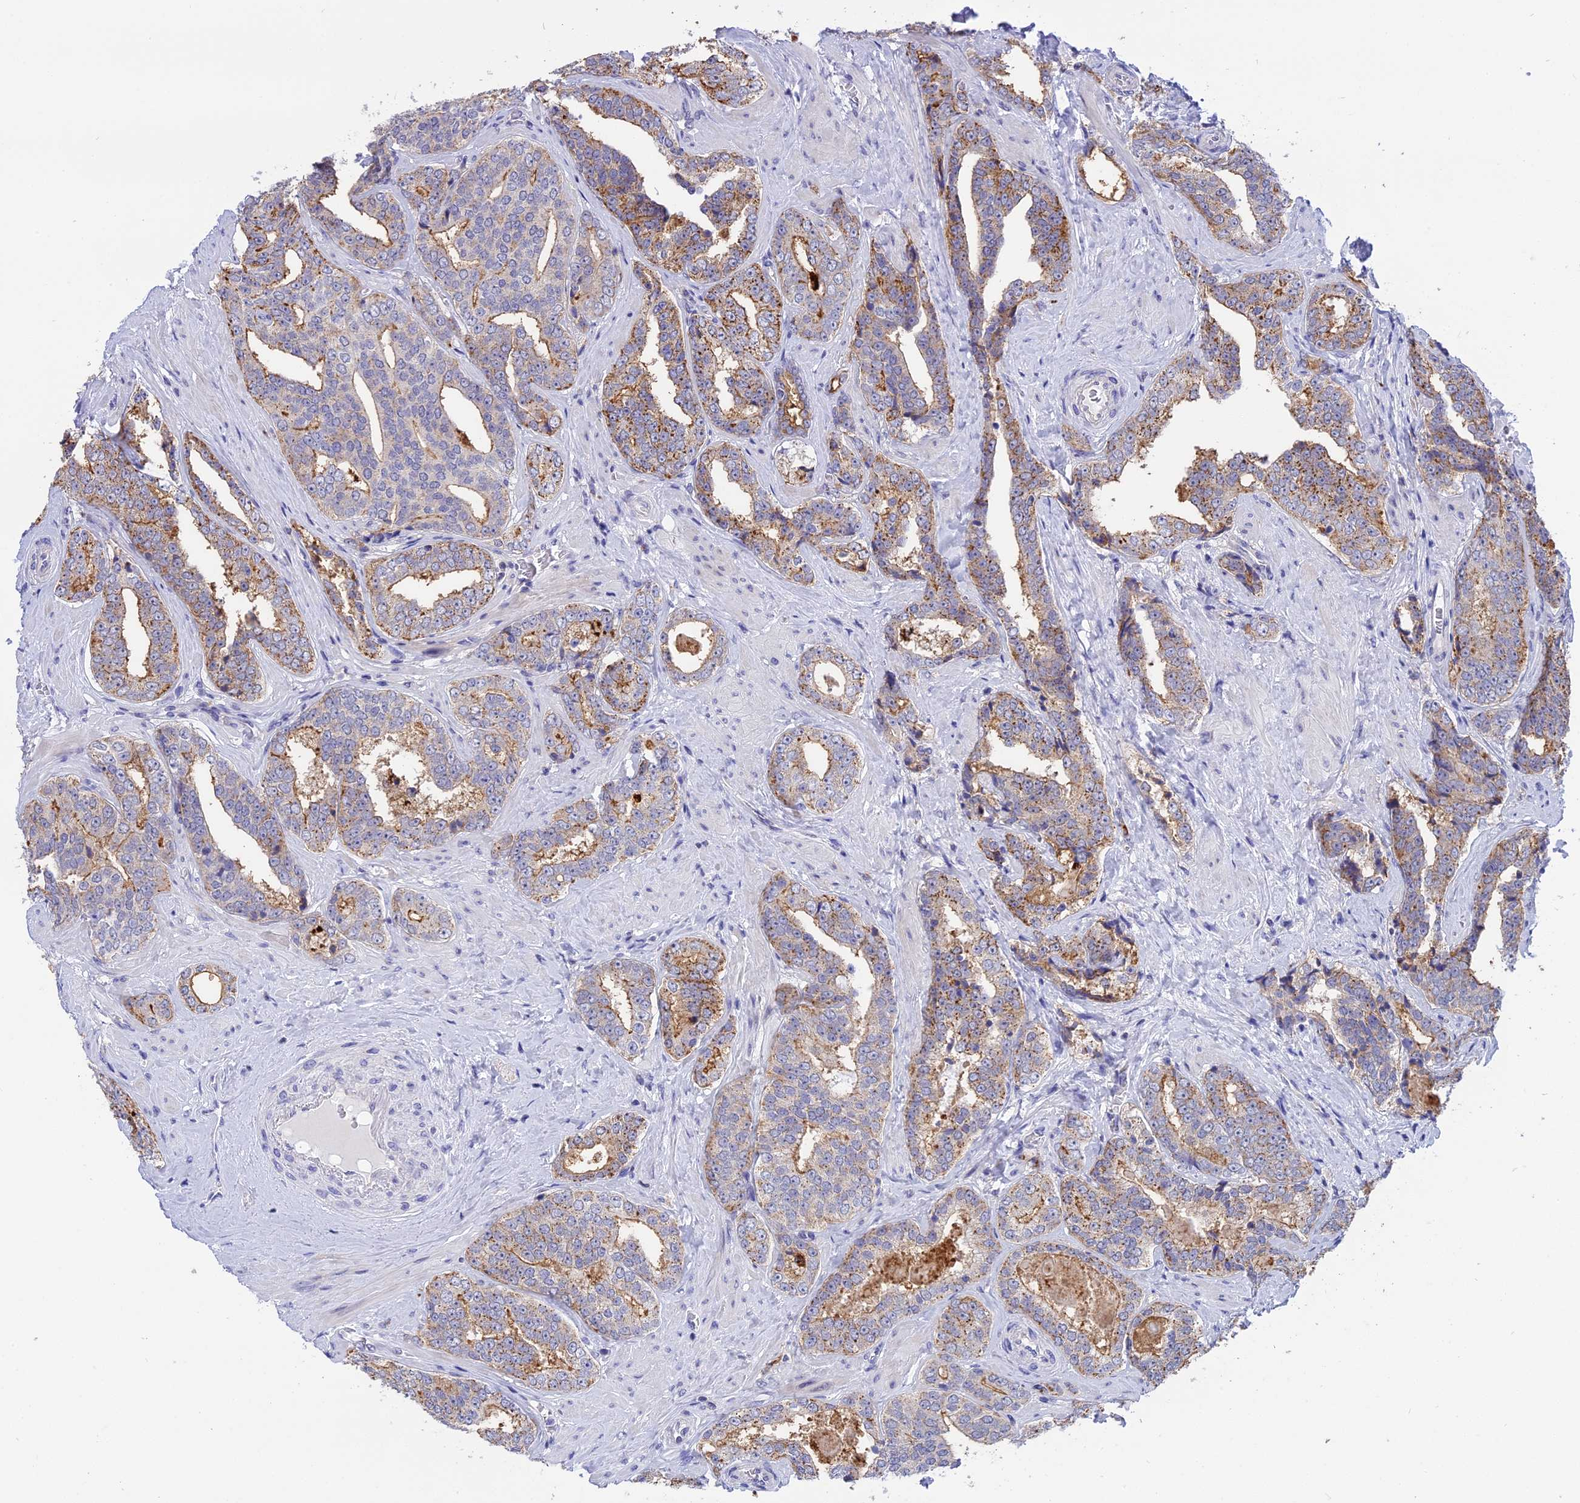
{"staining": {"intensity": "moderate", "quantity": "25%-75%", "location": "cytoplasmic/membranous"}, "tissue": "prostate cancer", "cell_type": "Tumor cells", "image_type": "cancer", "snomed": [{"axis": "morphology", "description": "Adenocarcinoma, High grade"}, {"axis": "topography", "description": "Prostate"}], "caption": "Immunohistochemistry (IHC) of prostate cancer (adenocarcinoma (high-grade)) reveals medium levels of moderate cytoplasmic/membranous positivity in approximately 25%-75% of tumor cells.", "gene": "KCTD14", "patient": {"sex": "male", "age": 67}}